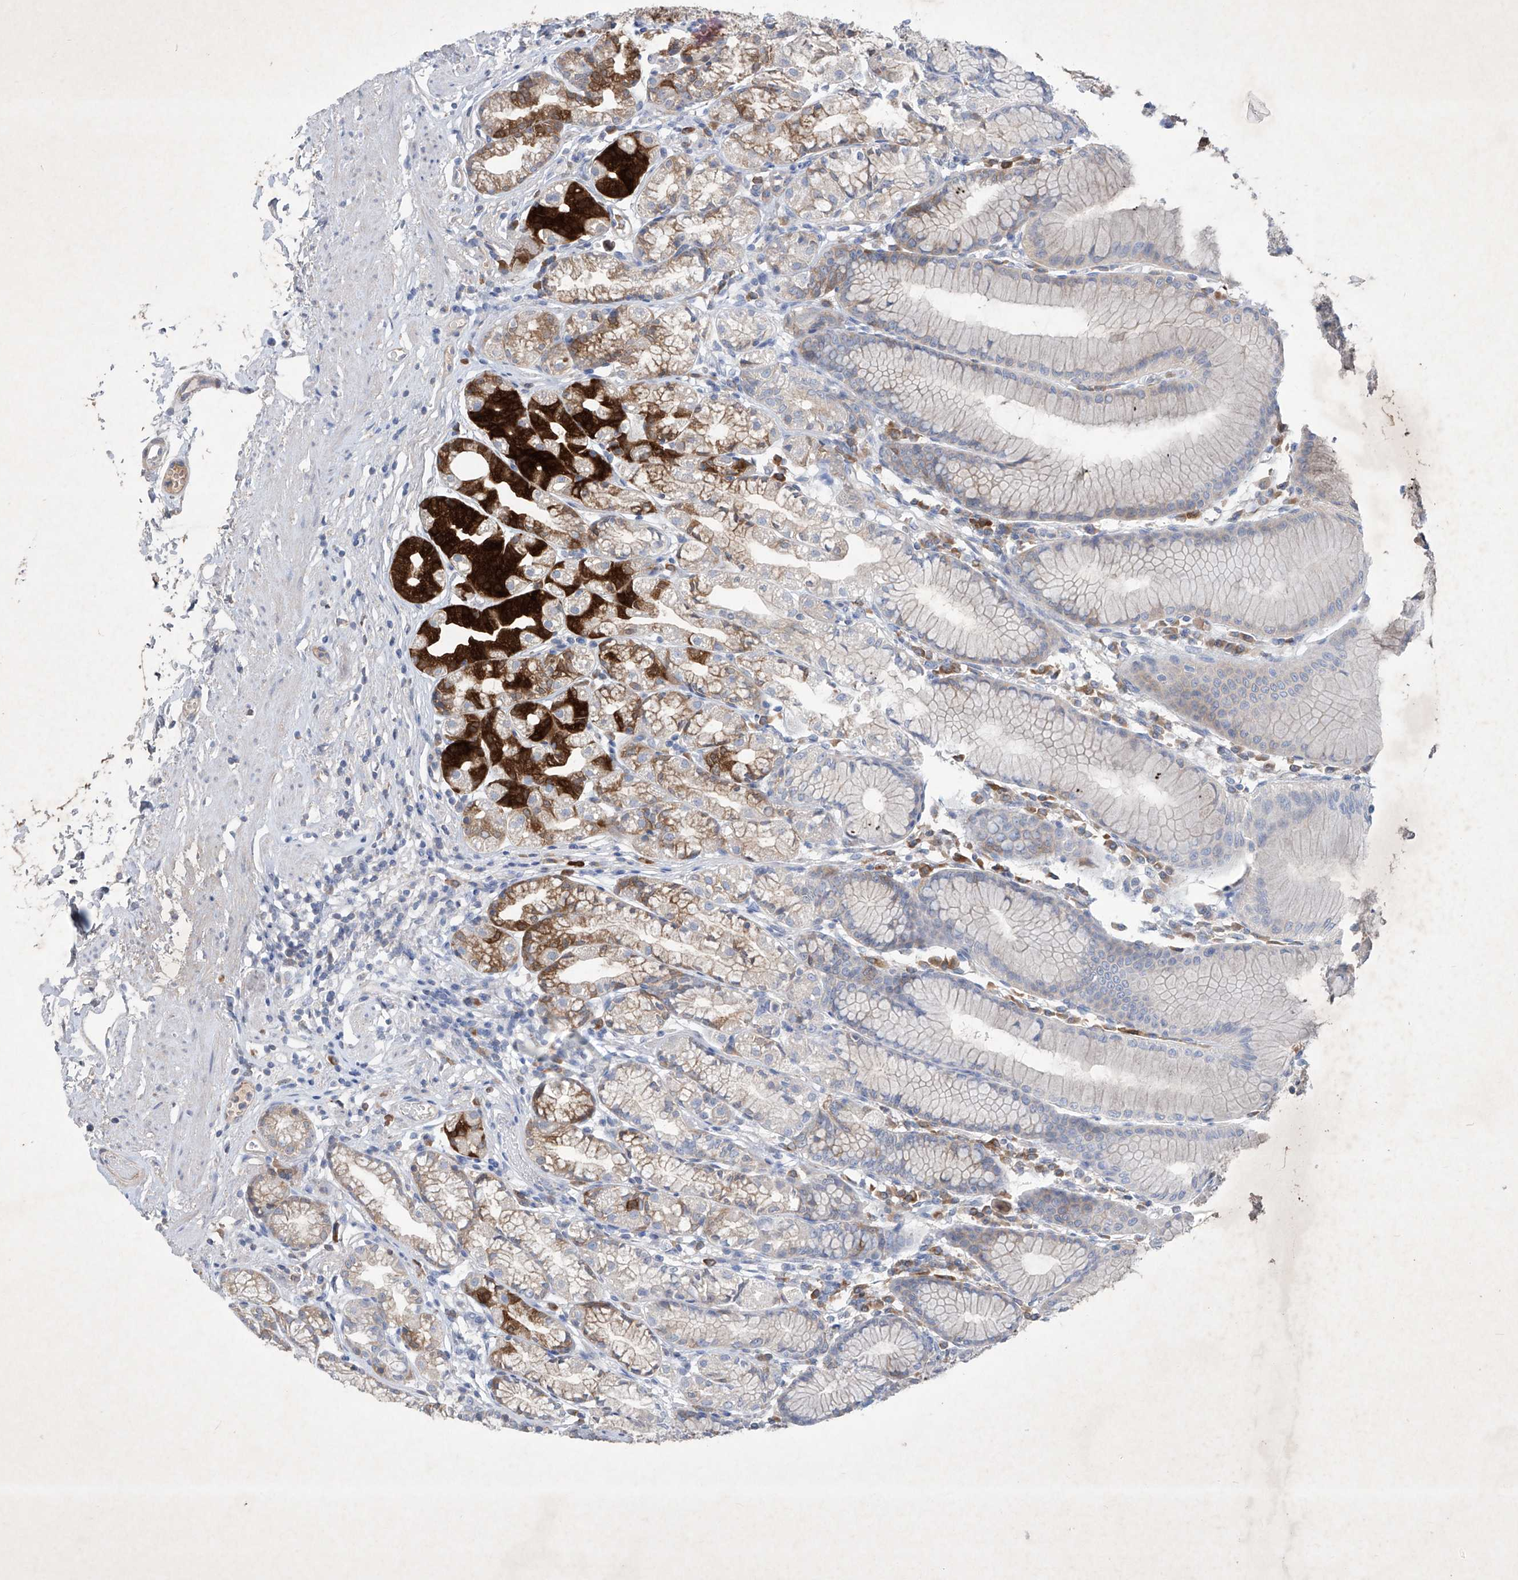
{"staining": {"intensity": "strong", "quantity": "<25%", "location": "cytoplasmic/membranous"}, "tissue": "stomach", "cell_type": "Glandular cells", "image_type": "normal", "snomed": [{"axis": "morphology", "description": "Normal tissue, NOS"}, {"axis": "topography", "description": "Stomach"}], "caption": "A brown stain labels strong cytoplasmic/membranous expression of a protein in glandular cells of unremarkable stomach. The protein is shown in brown color, while the nuclei are stained blue.", "gene": "ASNS", "patient": {"sex": "female", "age": 57}}